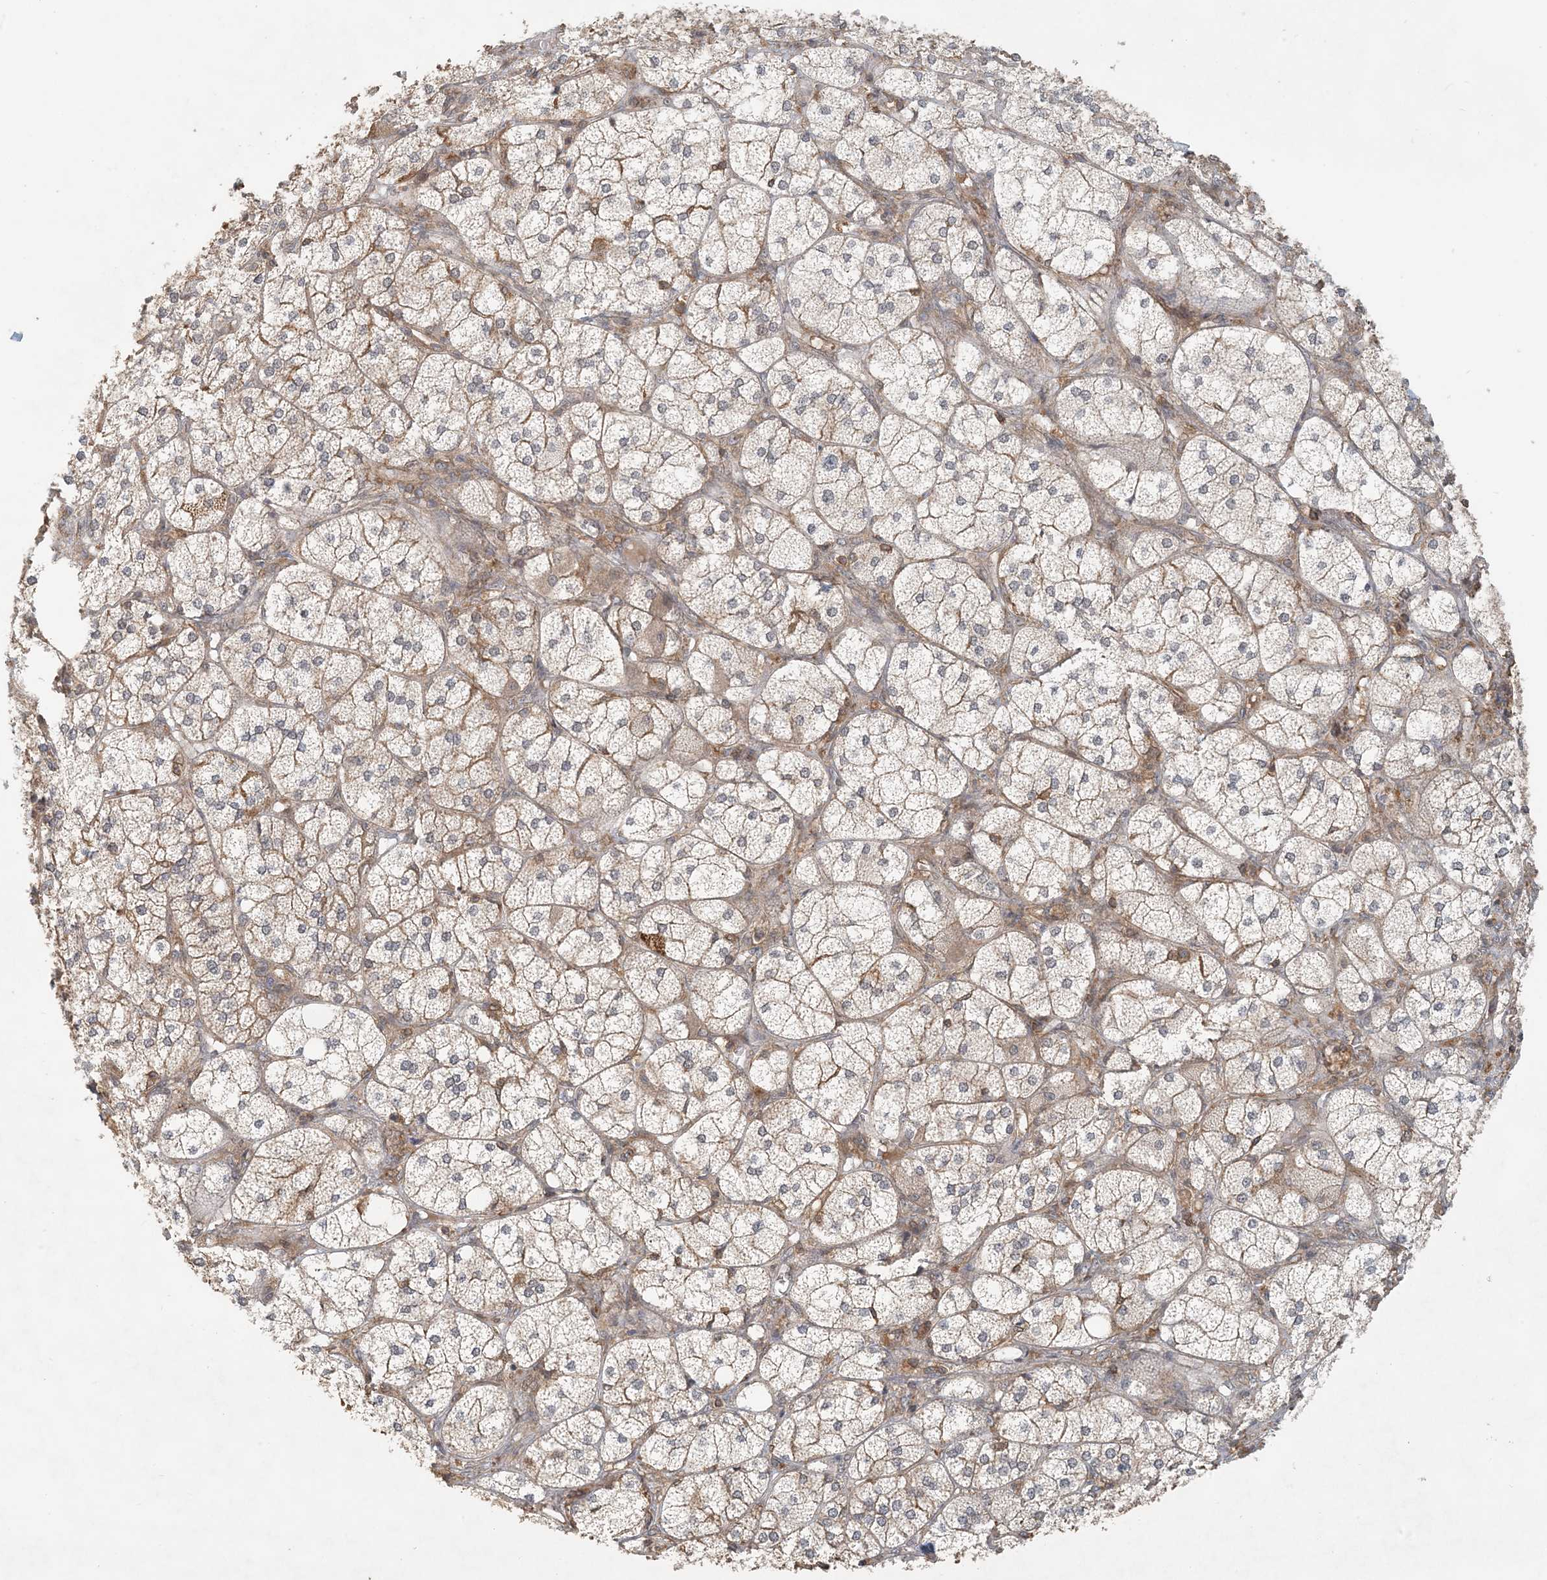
{"staining": {"intensity": "moderate", "quantity": "25%-75%", "location": "cytoplasmic/membranous"}, "tissue": "adrenal gland", "cell_type": "Glandular cells", "image_type": "normal", "snomed": [{"axis": "morphology", "description": "Normal tissue, NOS"}, {"axis": "topography", "description": "Adrenal gland"}], "caption": "Adrenal gland stained for a protein exhibits moderate cytoplasmic/membranous positivity in glandular cells. The staining was performed using DAB, with brown indicating positive protein expression. Nuclei are stained blue with hematoxylin.", "gene": "OBI1", "patient": {"sex": "female", "age": 61}}